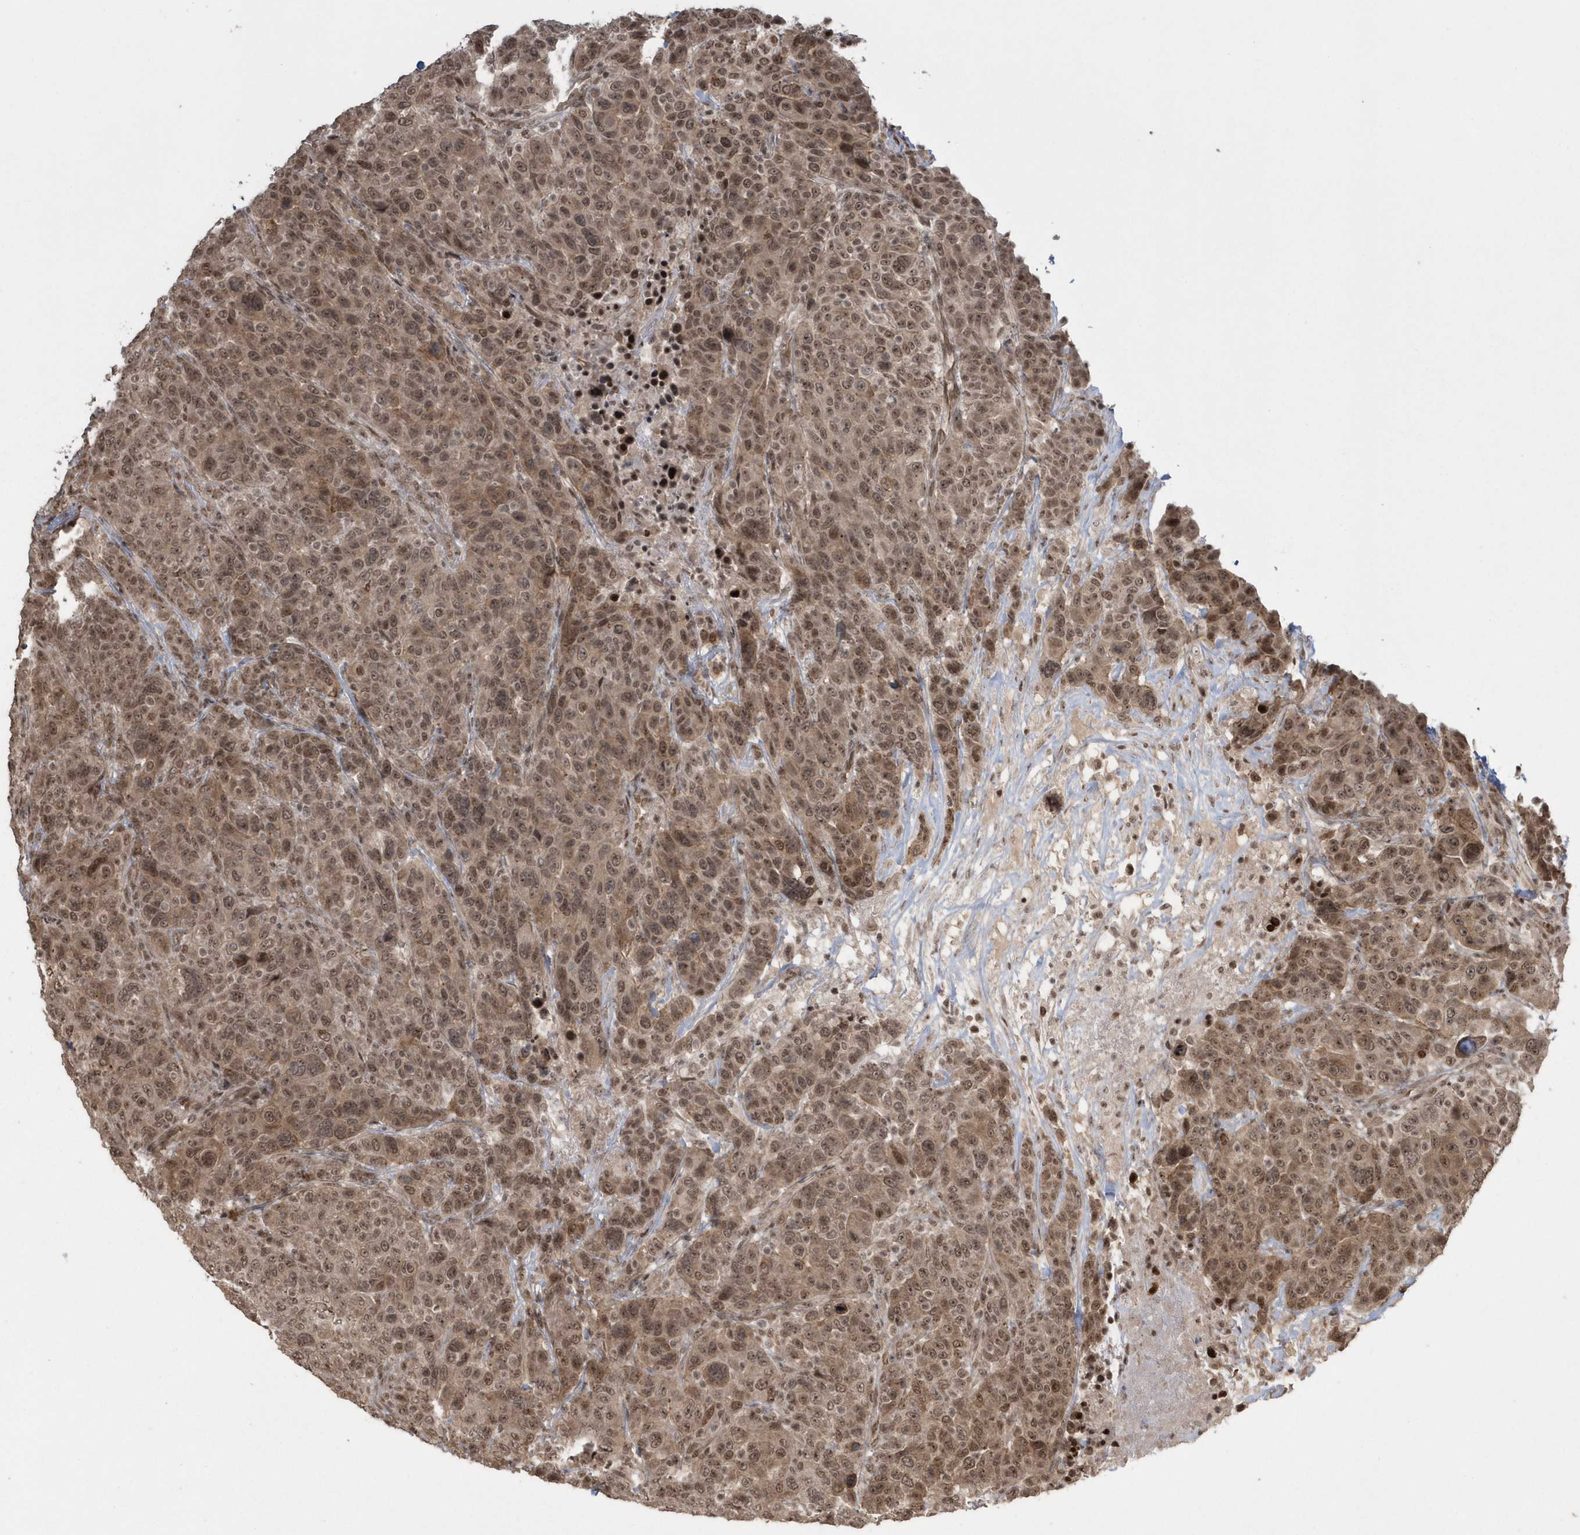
{"staining": {"intensity": "moderate", "quantity": ">75%", "location": "cytoplasmic/membranous,nuclear"}, "tissue": "breast cancer", "cell_type": "Tumor cells", "image_type": "cancer", "snomed": [{"axis": "morphology", "description": "Duct carcinoma"}, {"axis": "topography", "description": "Breast"}], "caption": "Breast cancer (invasive ductal carcinoma) stained with a protein marker reveals moderate staining in tumor cells.", "gene": "EPB41L4A", "patient": {"sex": "female", "age": 37}}